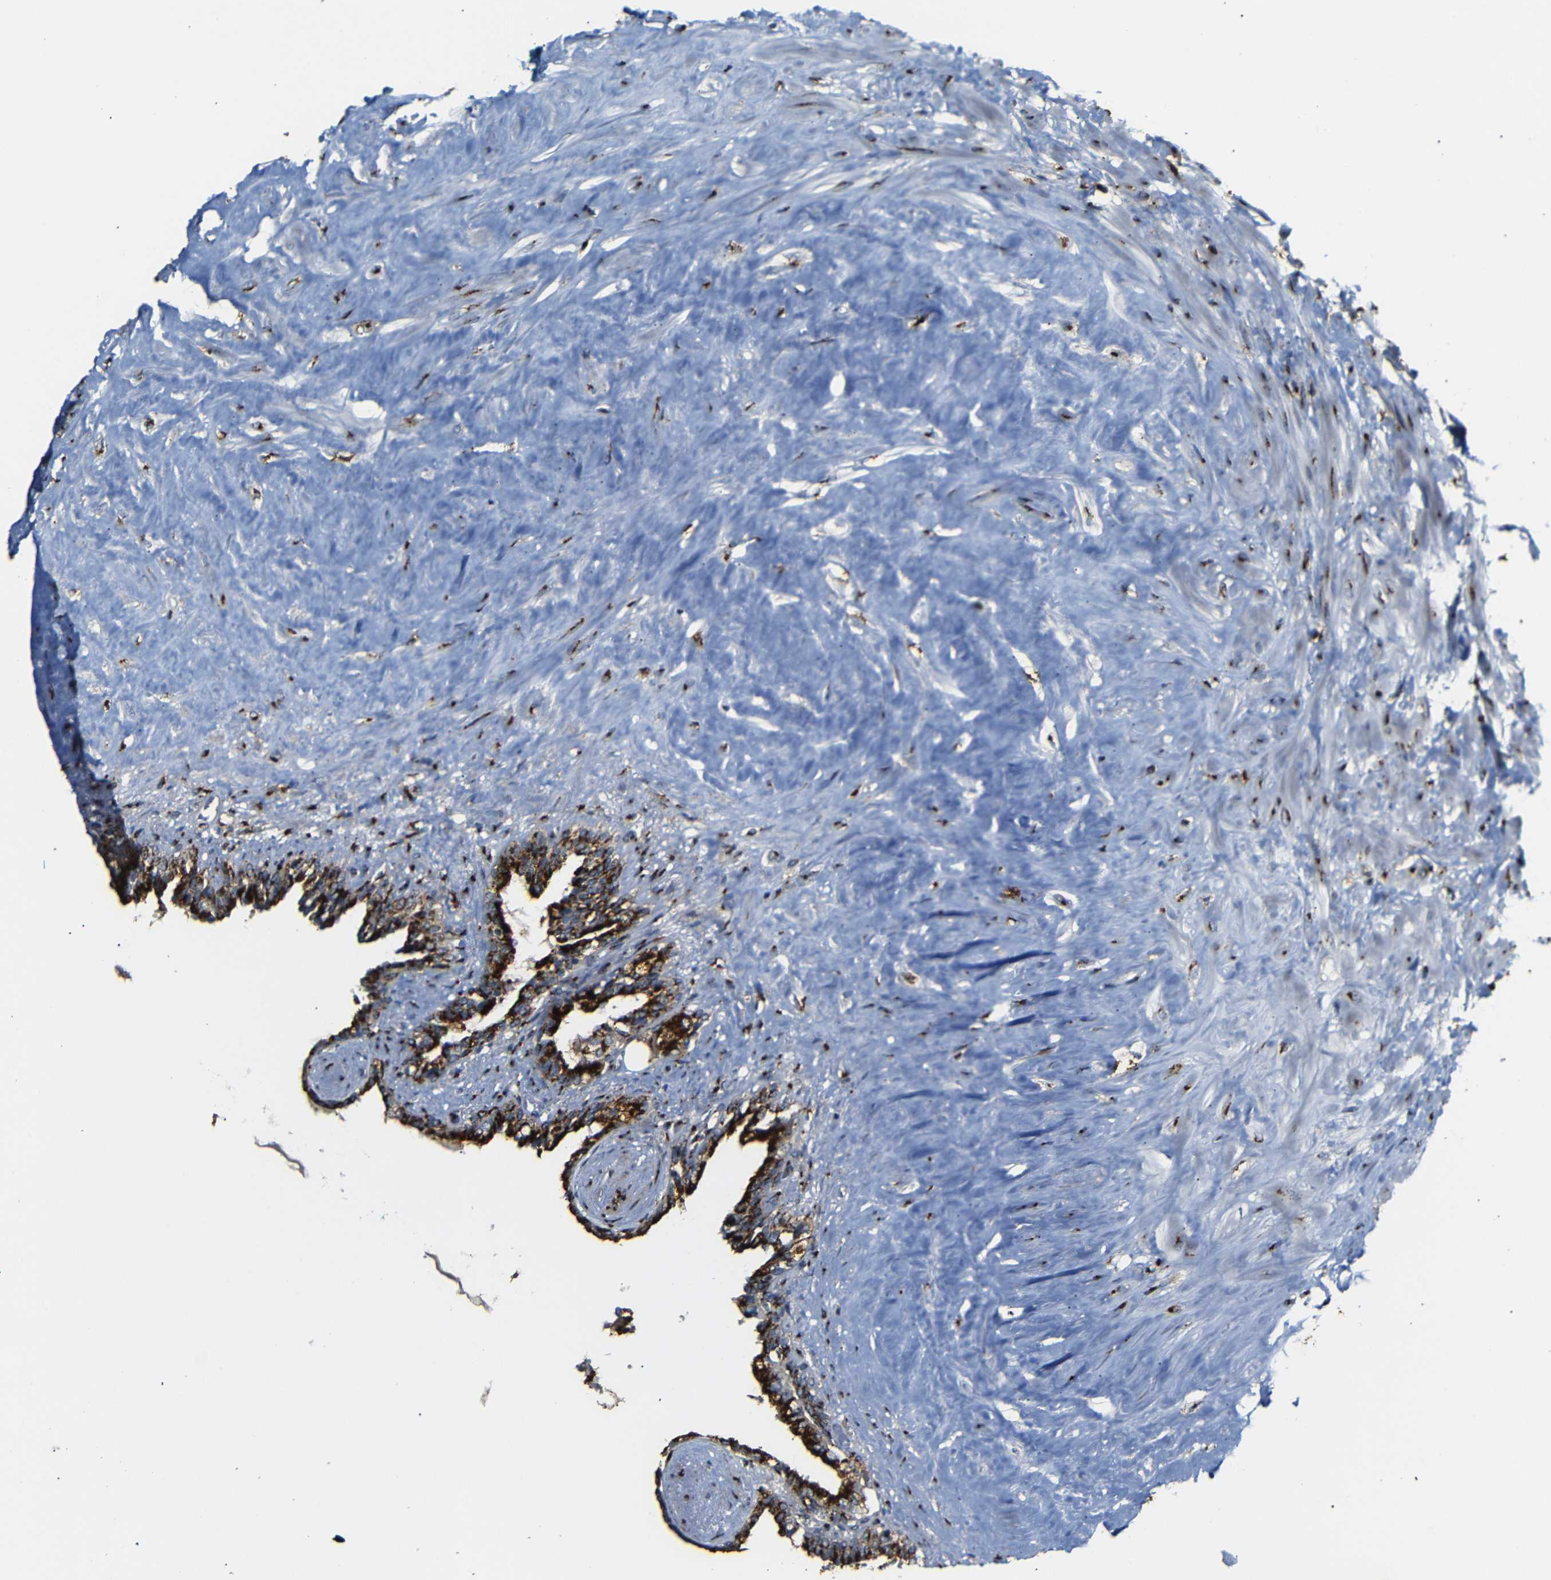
{"staining": {"intensity": "strong", "quantity": ">75%", "location": "cytoplasmic/membranous"}, "tissue": "seminal vesicle", "cell_type": "Glandular cells", "image_type": "normal", "snomed": [{"axis": "morphology", "description": "Normal tissue, NOS"}, {"axis": "topography", "description": "Seminal veicle"}], "caption": "Protein expression analysis of unremarkable seminal vesicle demonstrates strong cytoplasmic/membranous positivity in approximately >75% of glandular cells. The staining is performed using DAB brown chromogen to label protein expression. The nuclei are counter-stained blue using hematoxylin.", "gene": "TGOLN2", "patient": {"sex": "male", "age": 63}}